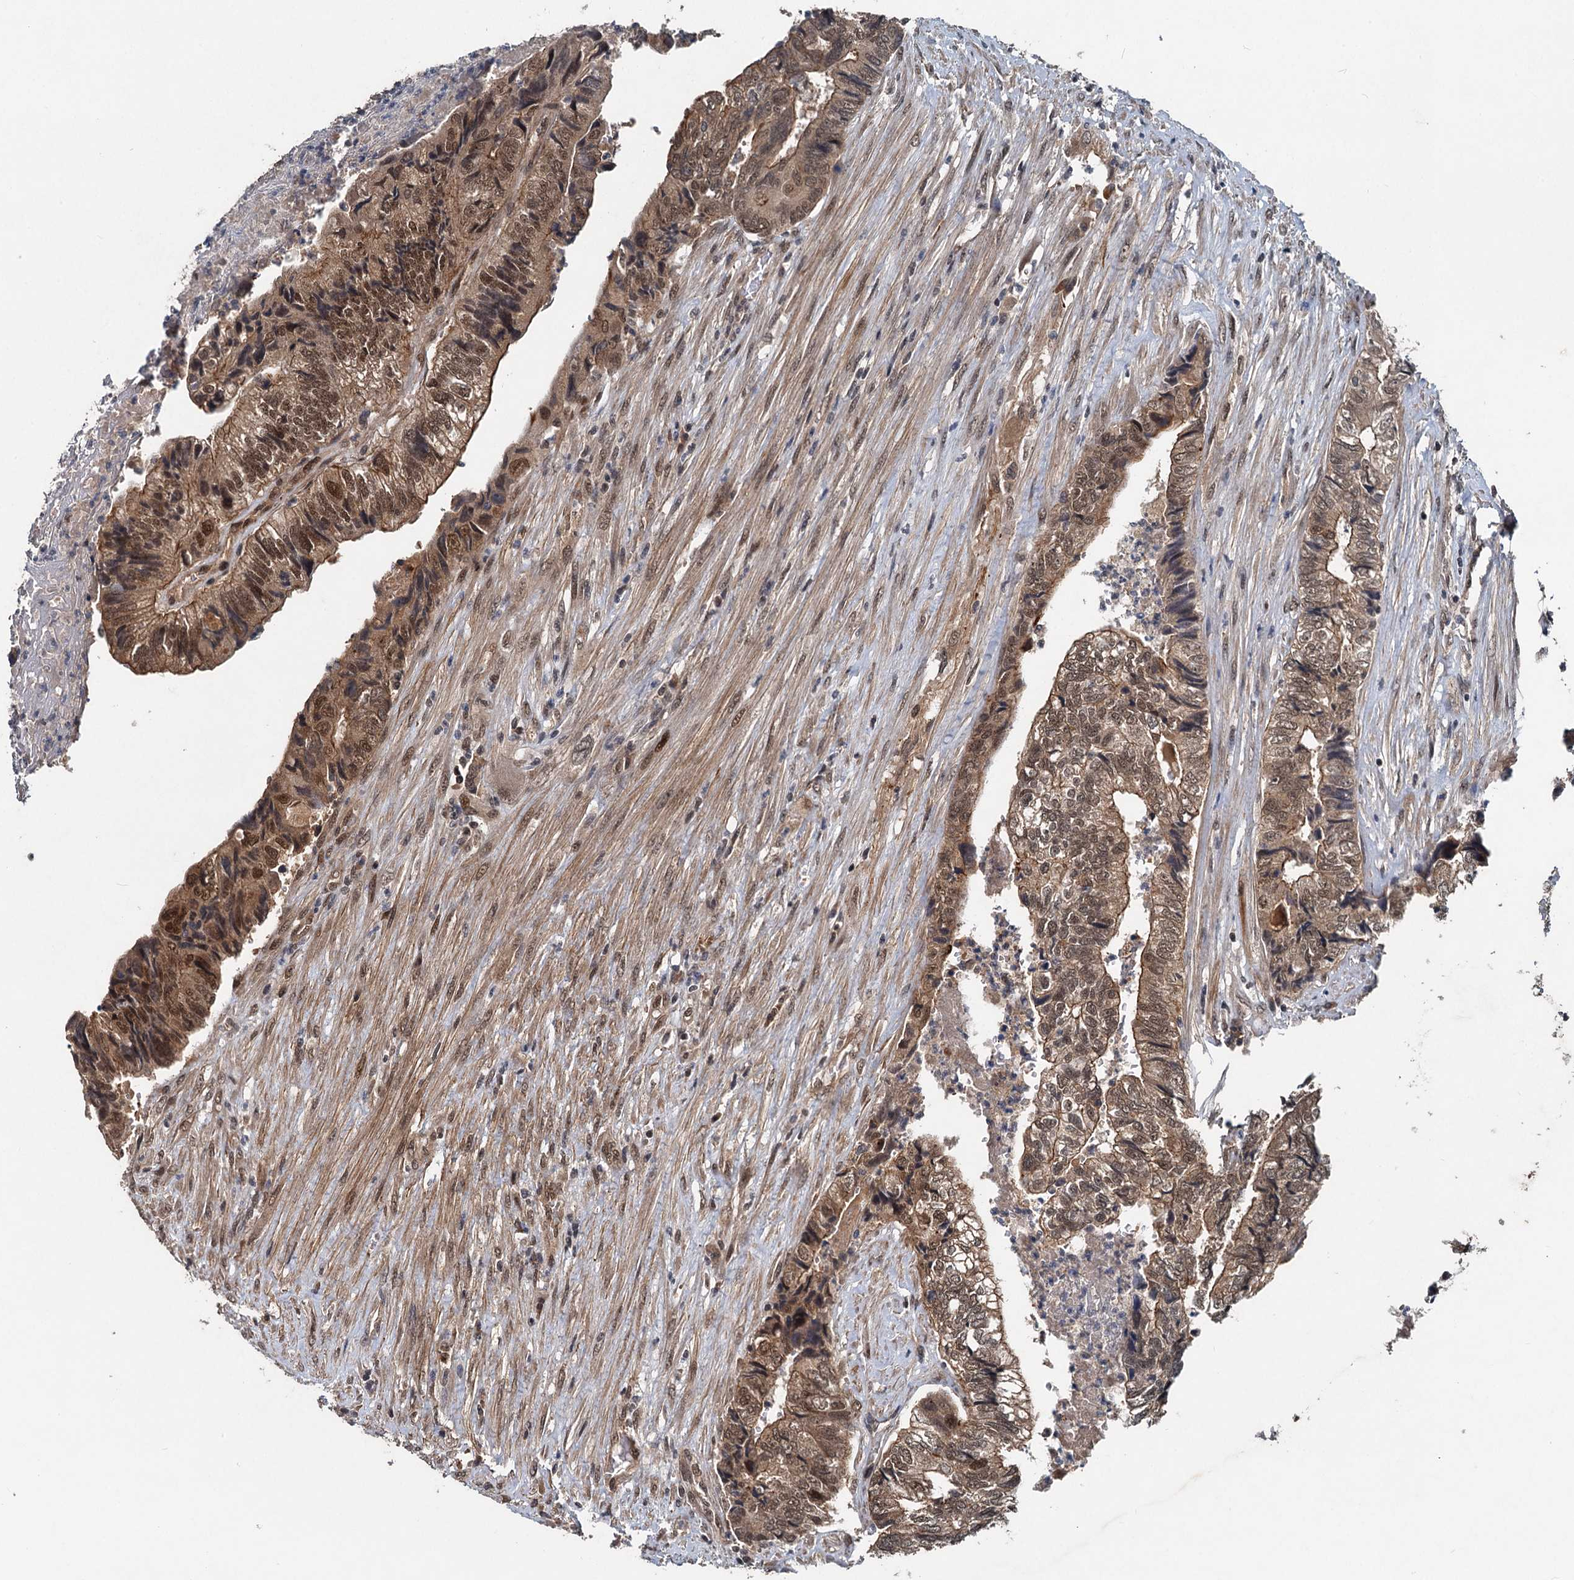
{"staining": {"intensity": "moderate", "quantity": ">75%", "location": "cytoplasmic/membranous,nuclear"}, "tissue": "colorectal cancer", "cell_type": "Tumor cells", "image_type": "cancer", "snomed": [{"axis": "morphology", "description": "Adenocarcinoma, NOS"}, {"axis": "topography", "description": "Colon"}], "caption": "Tumor cells display medium levels of moderate cytoplasmic/membranous and nuclear expression in about >75% of cells in human colorectal adenocarcinoma.", "gene": "RITA1", "patient": {"sex": "female", "age": 67}}